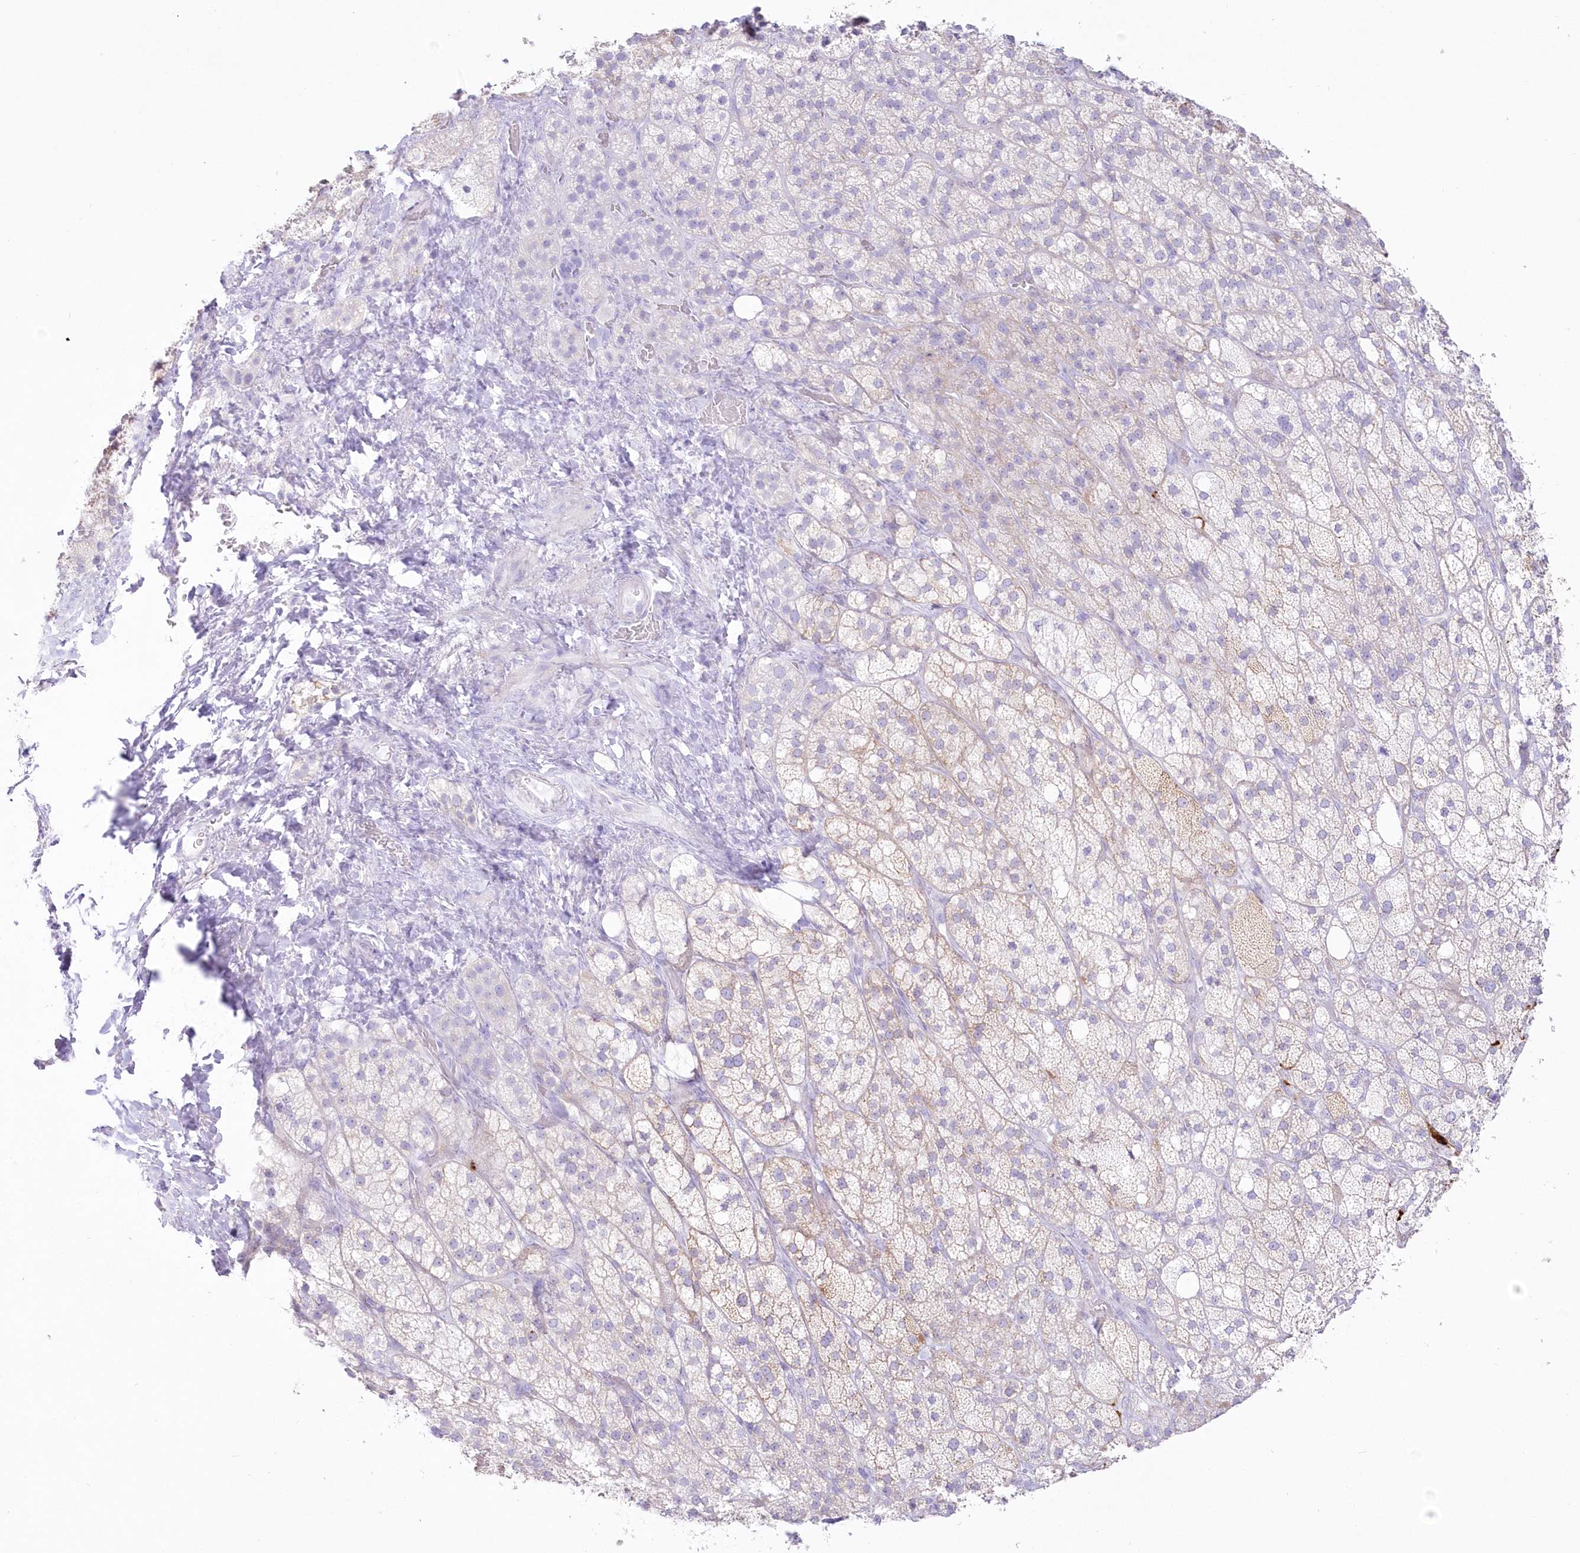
{"staining": {"intensity": "weak", "quantity": "<25%", "location": "cytoplasmic/membranous"}, "tissue": "adrenal gland", "cell_type": "Glandular cells", "image_type": "normal", "snomed": [{"axis": "morphology", "description": "Normal tissue, NOS"}, {"axis": "topography", "description": "Adrenal gland"}], "caption": "Adrenal gland stained for a protein using IHC demonstrates no expression glandular cells.", "gene": "ZNF843", "patient": {"sex": "male", "age": 61}}